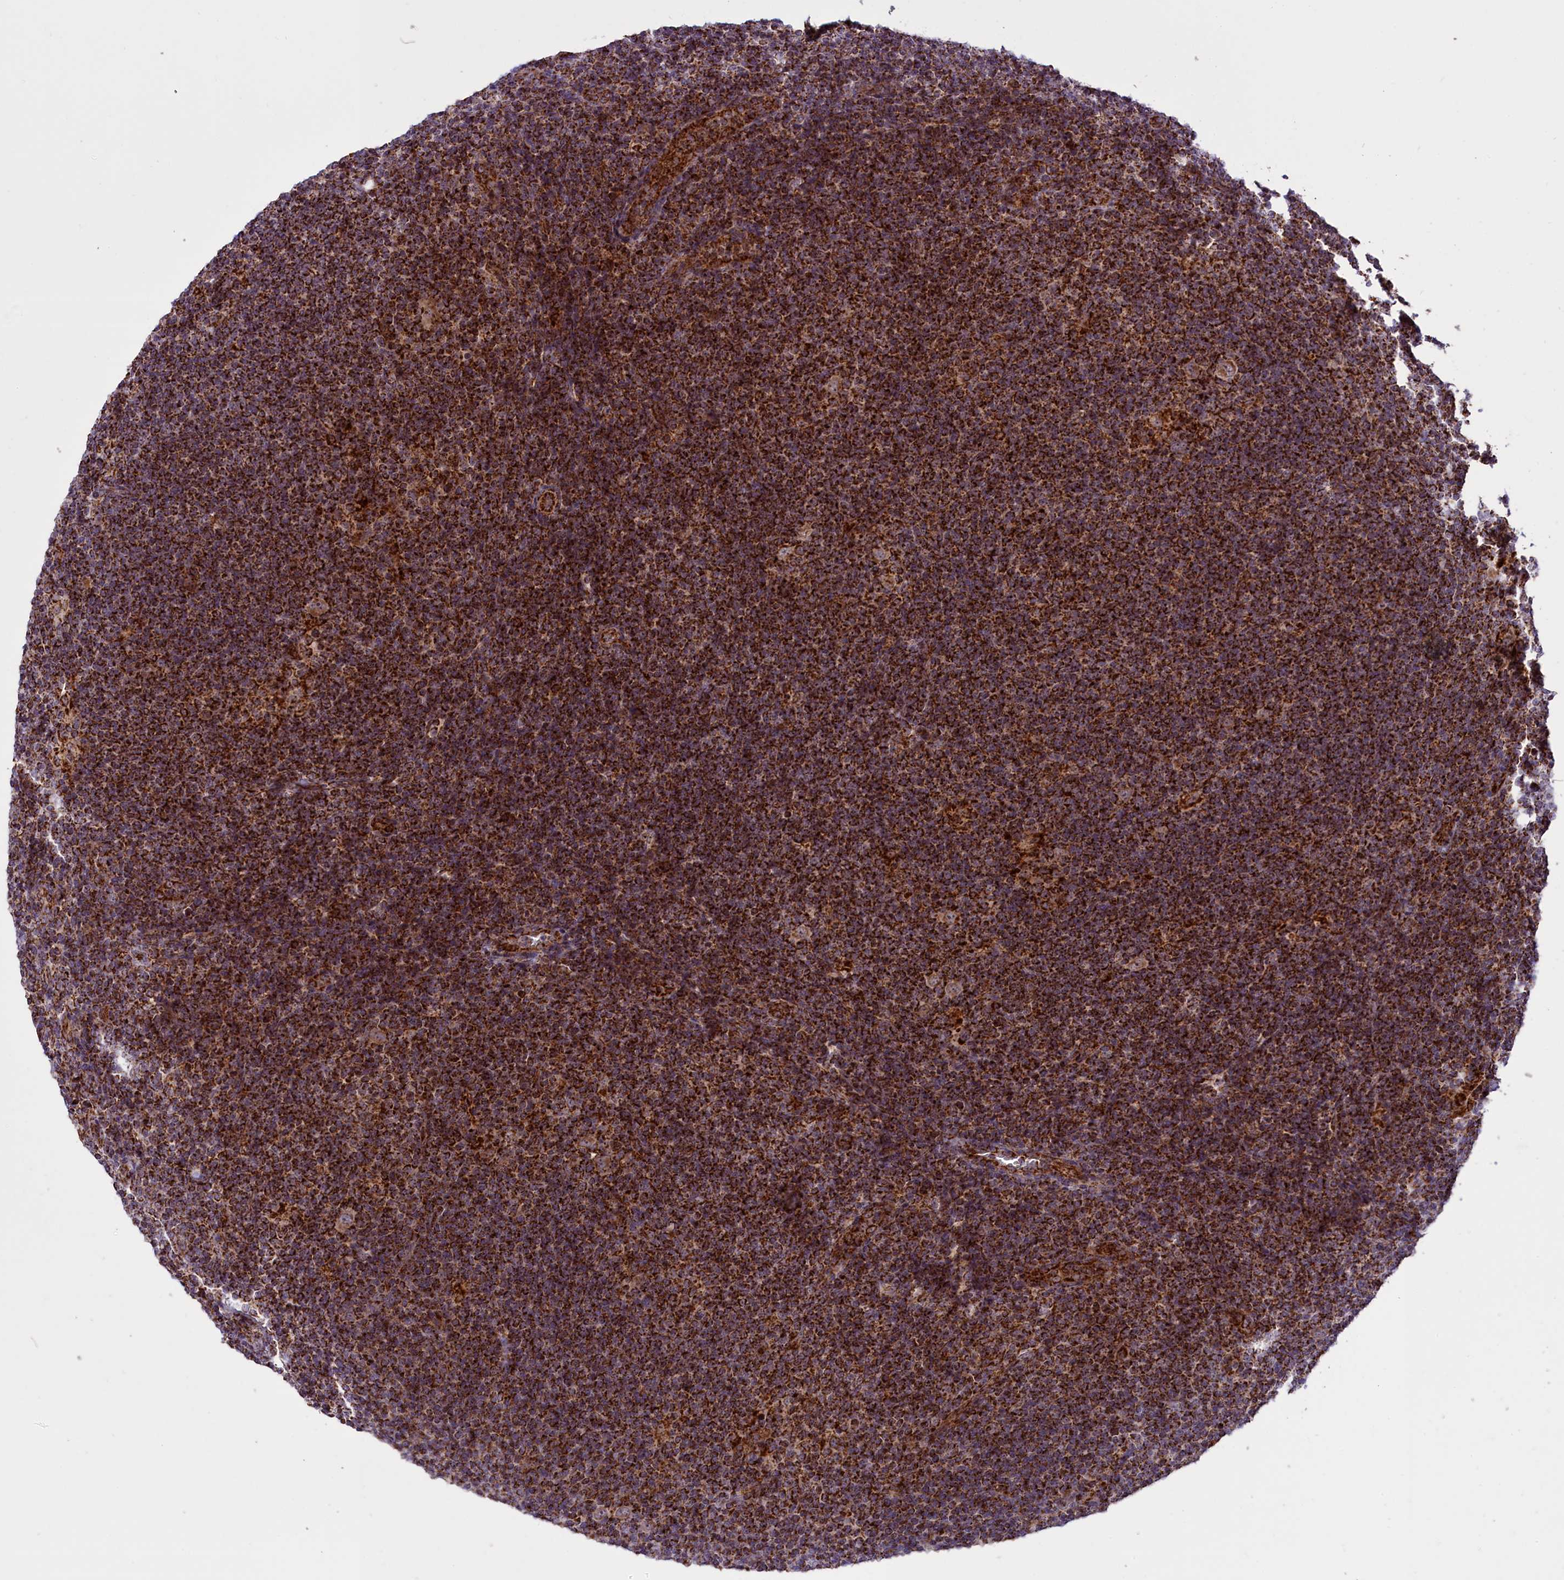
{"staining": {"intensity": "moderate", "quantity": ">75%", "location": "cytoplasmic/membranous"}, "tissue": "lymphoma", "cell_type": "Tumor cells", "image_type": "cancer", "snomed": [{"axis": "morphology", "description": "Hodgkin's disease, NOS"}, {"axis": "topography", "description": "Lymph node"}], "caption": "Human lymphoma stained with a protein marker shows moderate staining in tumor cells.", "gene": "NDUFS5", "patient": {"sex": "female", "age": 57}}